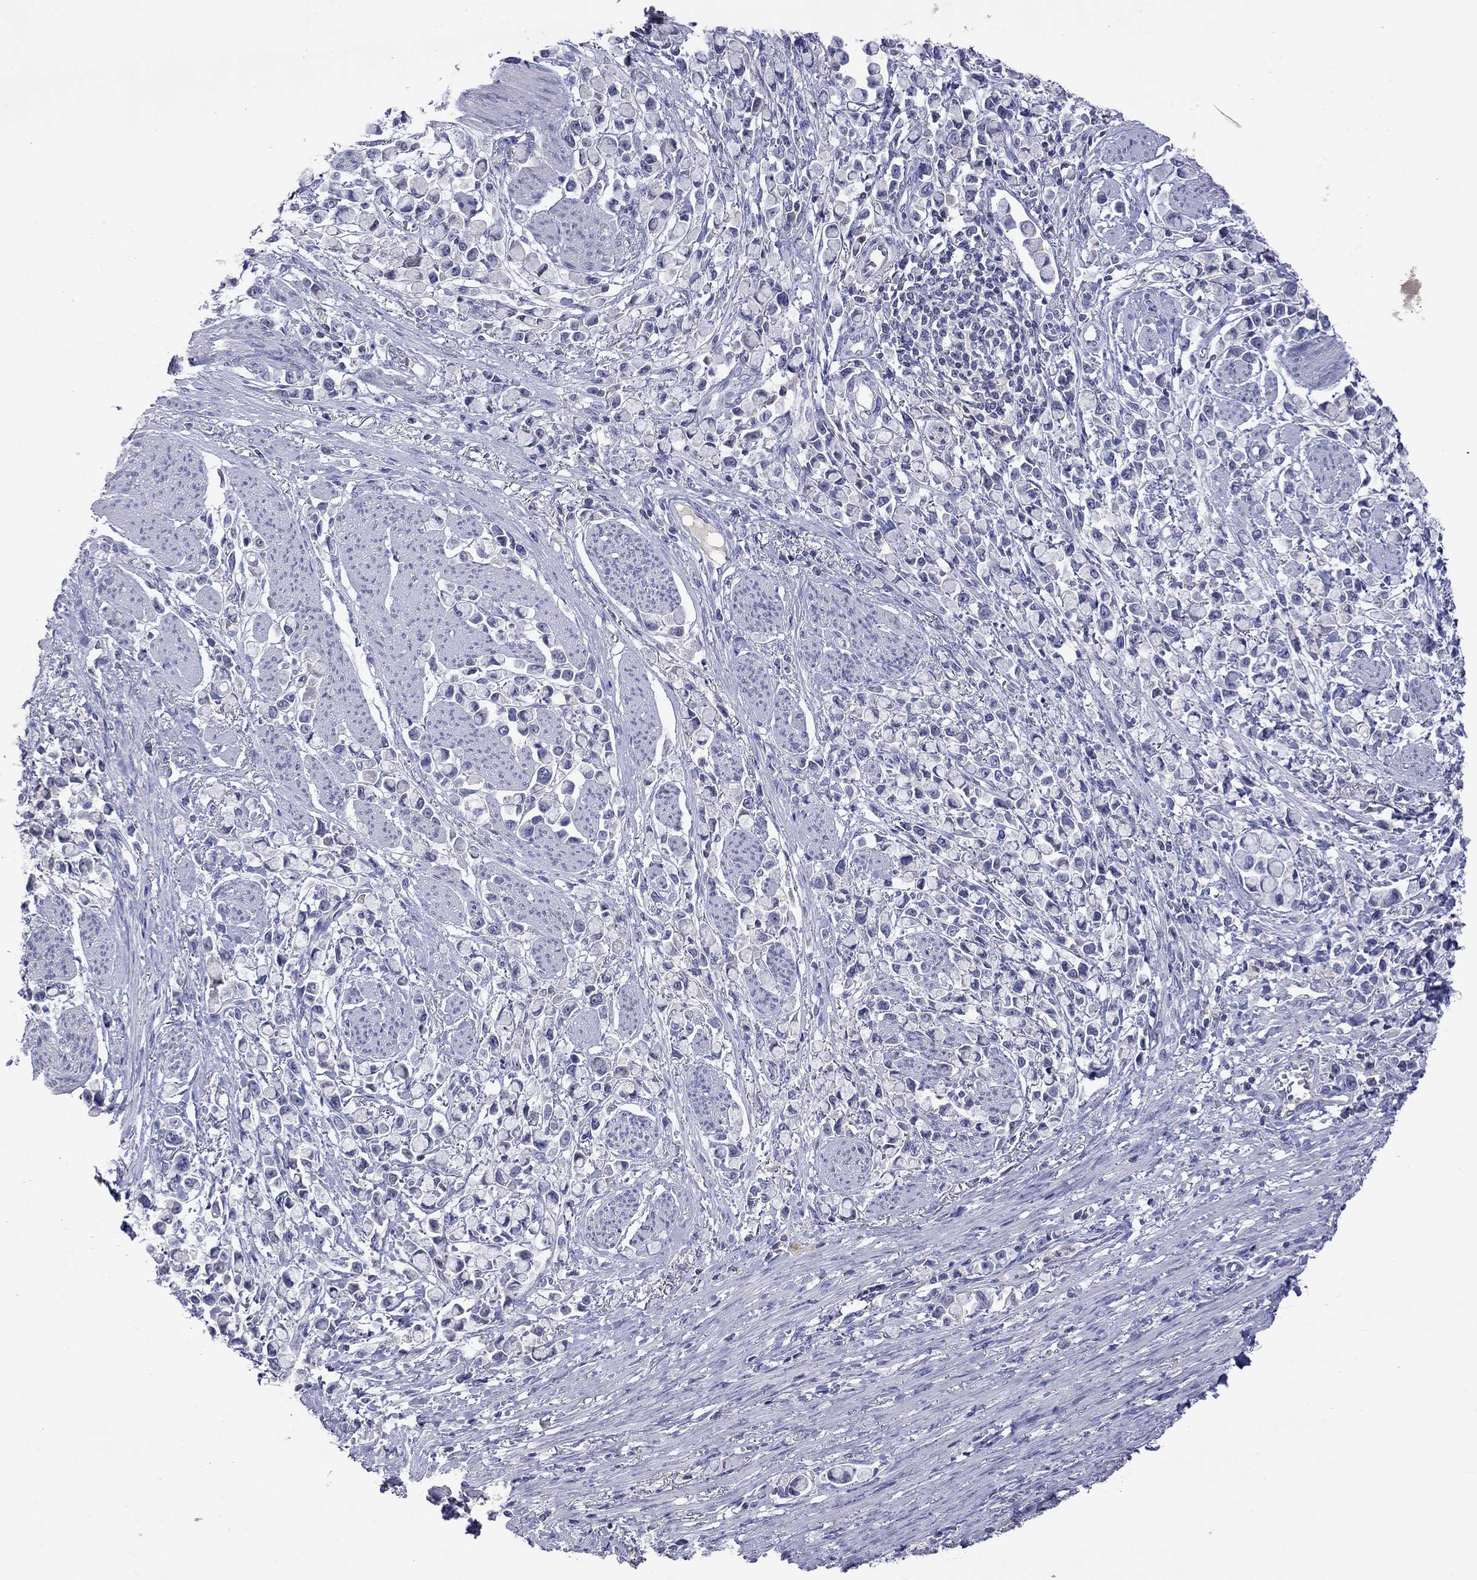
{"staining": {"intensity": "negative", "quantity": "none", "location": "none"}, "tissue": "stomach cancer", "cell_type": "Tumor cells", "image_type": "cancer", "snomed": [{"axis": "morphology", "description": "Adenocarcinoma, NOS"}, {"axis": "topography", "description": "Stomach"}], "caption": "Tumor cells are negative for brown protein staining in stomach adenocarcinoma. Brightfield microscopy of immunohistochemistry (IHC) stained with DAB (3,3'-diaminobenzidine) (brown) and hematoxylin (blue), captured at high magnification.", "gene": "LRFN4", "patient": {"sex": "female", "age": 81}}